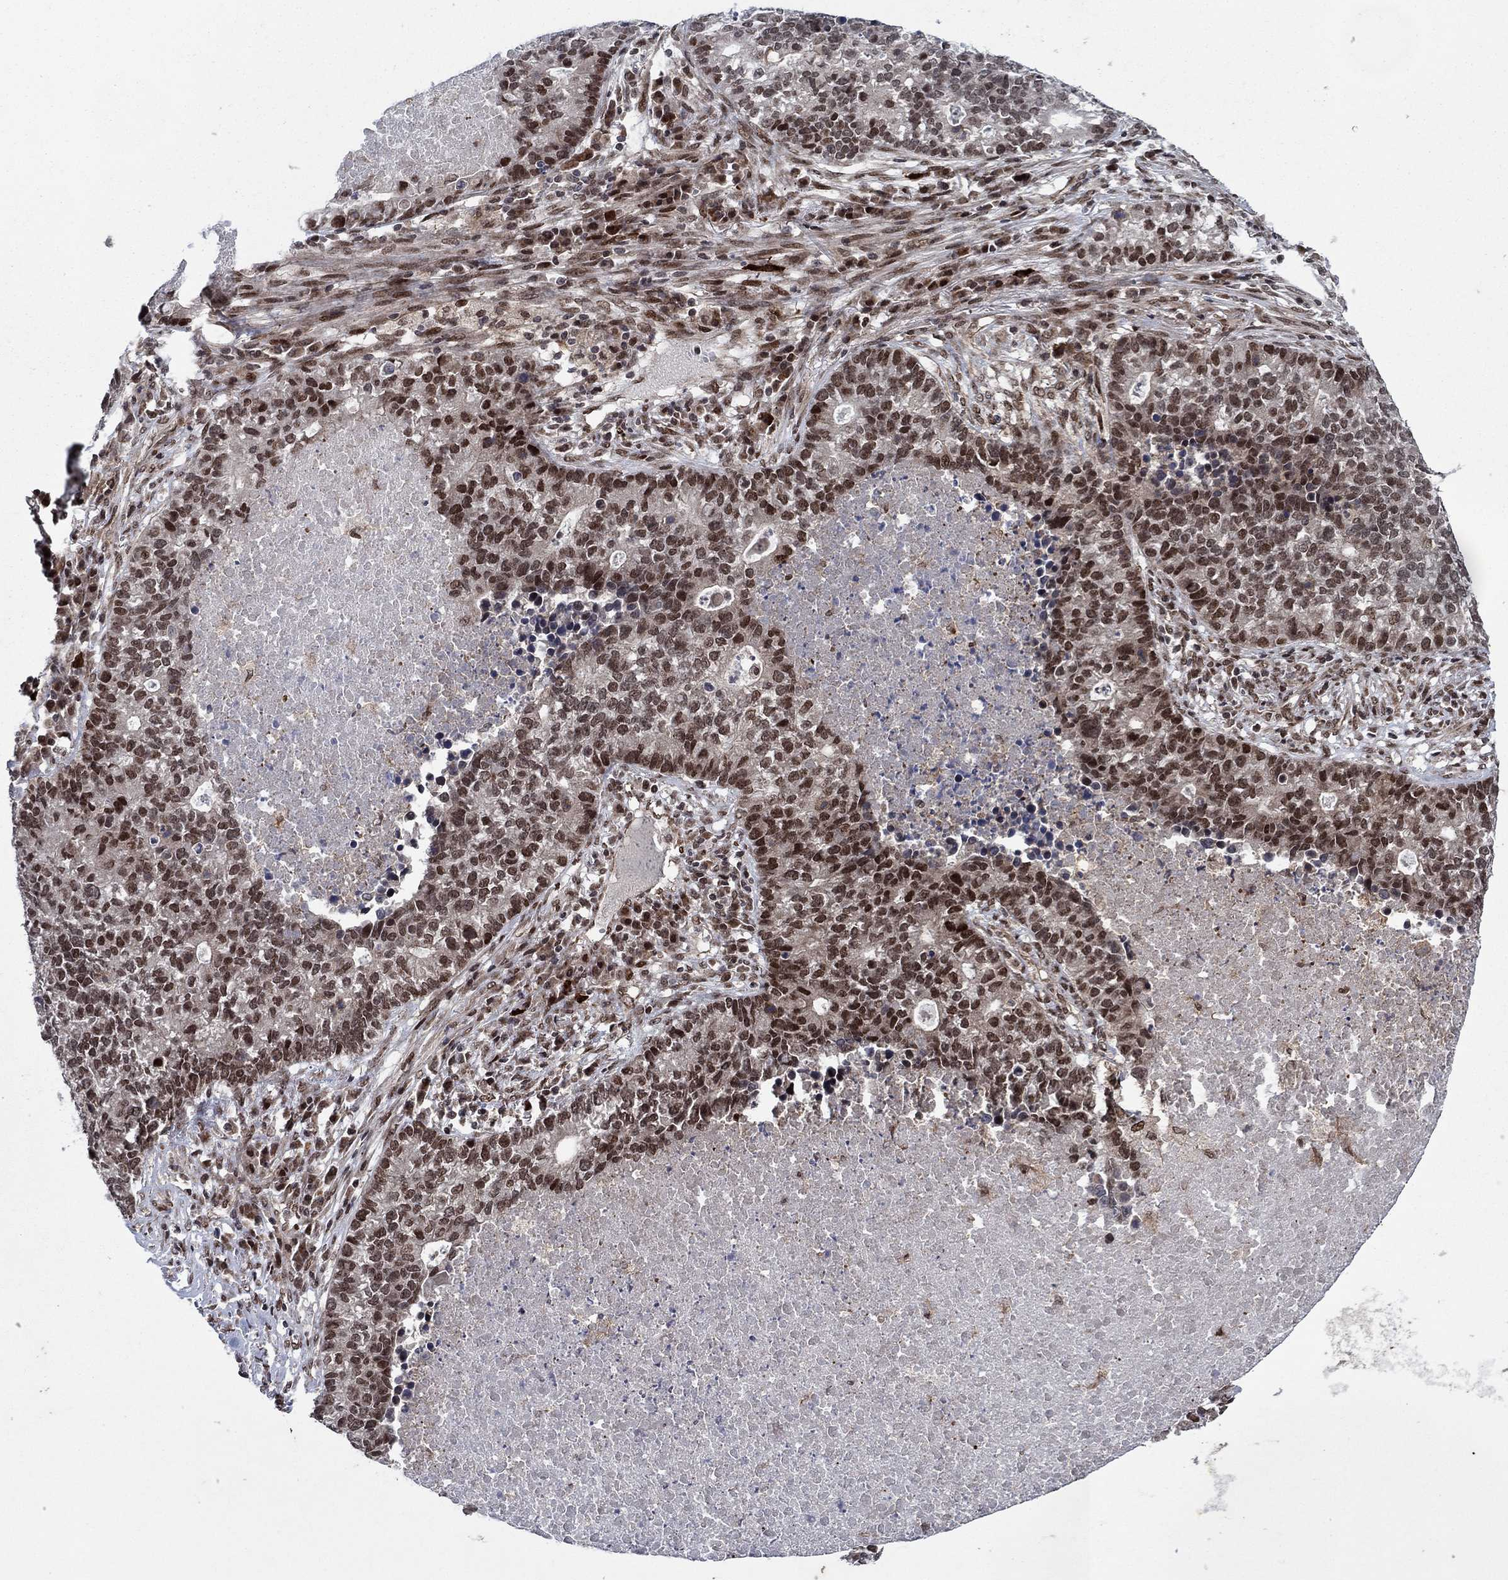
{"staining": {"intensity": "moderate", "quantity": ">75%", "location": "nuclear"}, "tissue": "lung cancer", "cell_type": "Tumor cells", "image_type": "cancer", "snomed": [{"axis": "morphology", "description": "Adenocarcinoma, NOS"}, {"axis": "topography", "description": "Lung"}], "caption": "Immunohistochemistry micrograph of adenocarcinoma (lung) stained for a protein (brown), which shows medium levels of moderate nuclear expression in approximately >75% of tumor cells.", "gene": "PRICKLE4", "patient": {"sex": "male", "age": 57}}